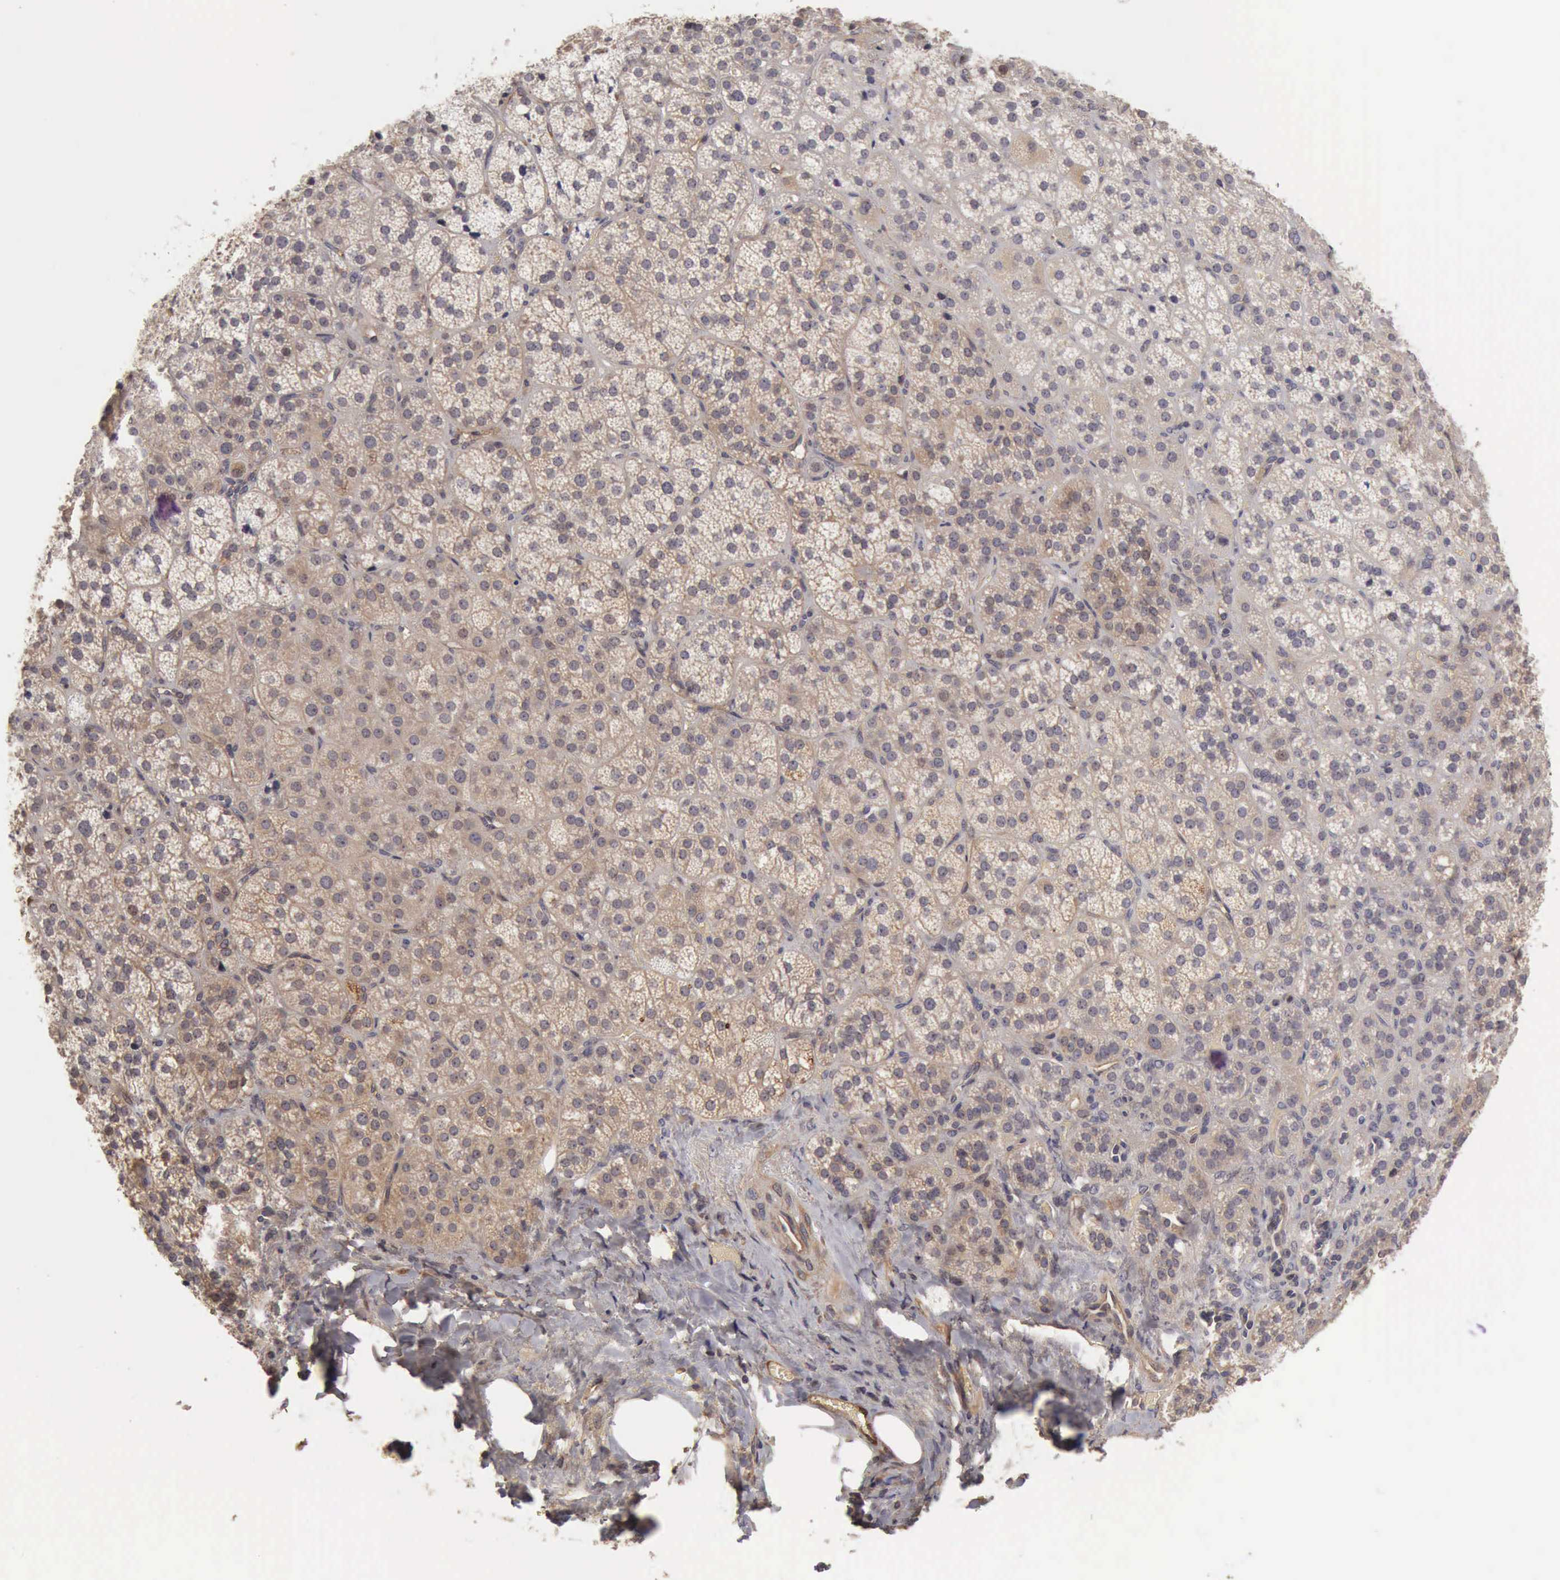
{"staining": {"intensity": "weak", "quantity": "25%-75%", "location": "cytoplasmic/membranous"}, "tissue": "adrenal gland", "cell_type": "Glandular cells", "image_type": "normal", "snomed": [{"axis": "morphology", "description": "Normal tissue, NOS"}, {"axis": "topography", "description": "Adrenal gland"}], "caption": "Protein expression analysis of unremarkable human adrenal gland reveals weak cytoplasmic/membranous expression in approximately 25%-75% of glandular cells. The staining was performed using DAB (3,3'-diaminobenzidine), with brown indicating positive protein expression. Nuclei are stained blue with hematoxylin.", "gene": "BMX", "patient": {"sex": "female", "age": 71}}